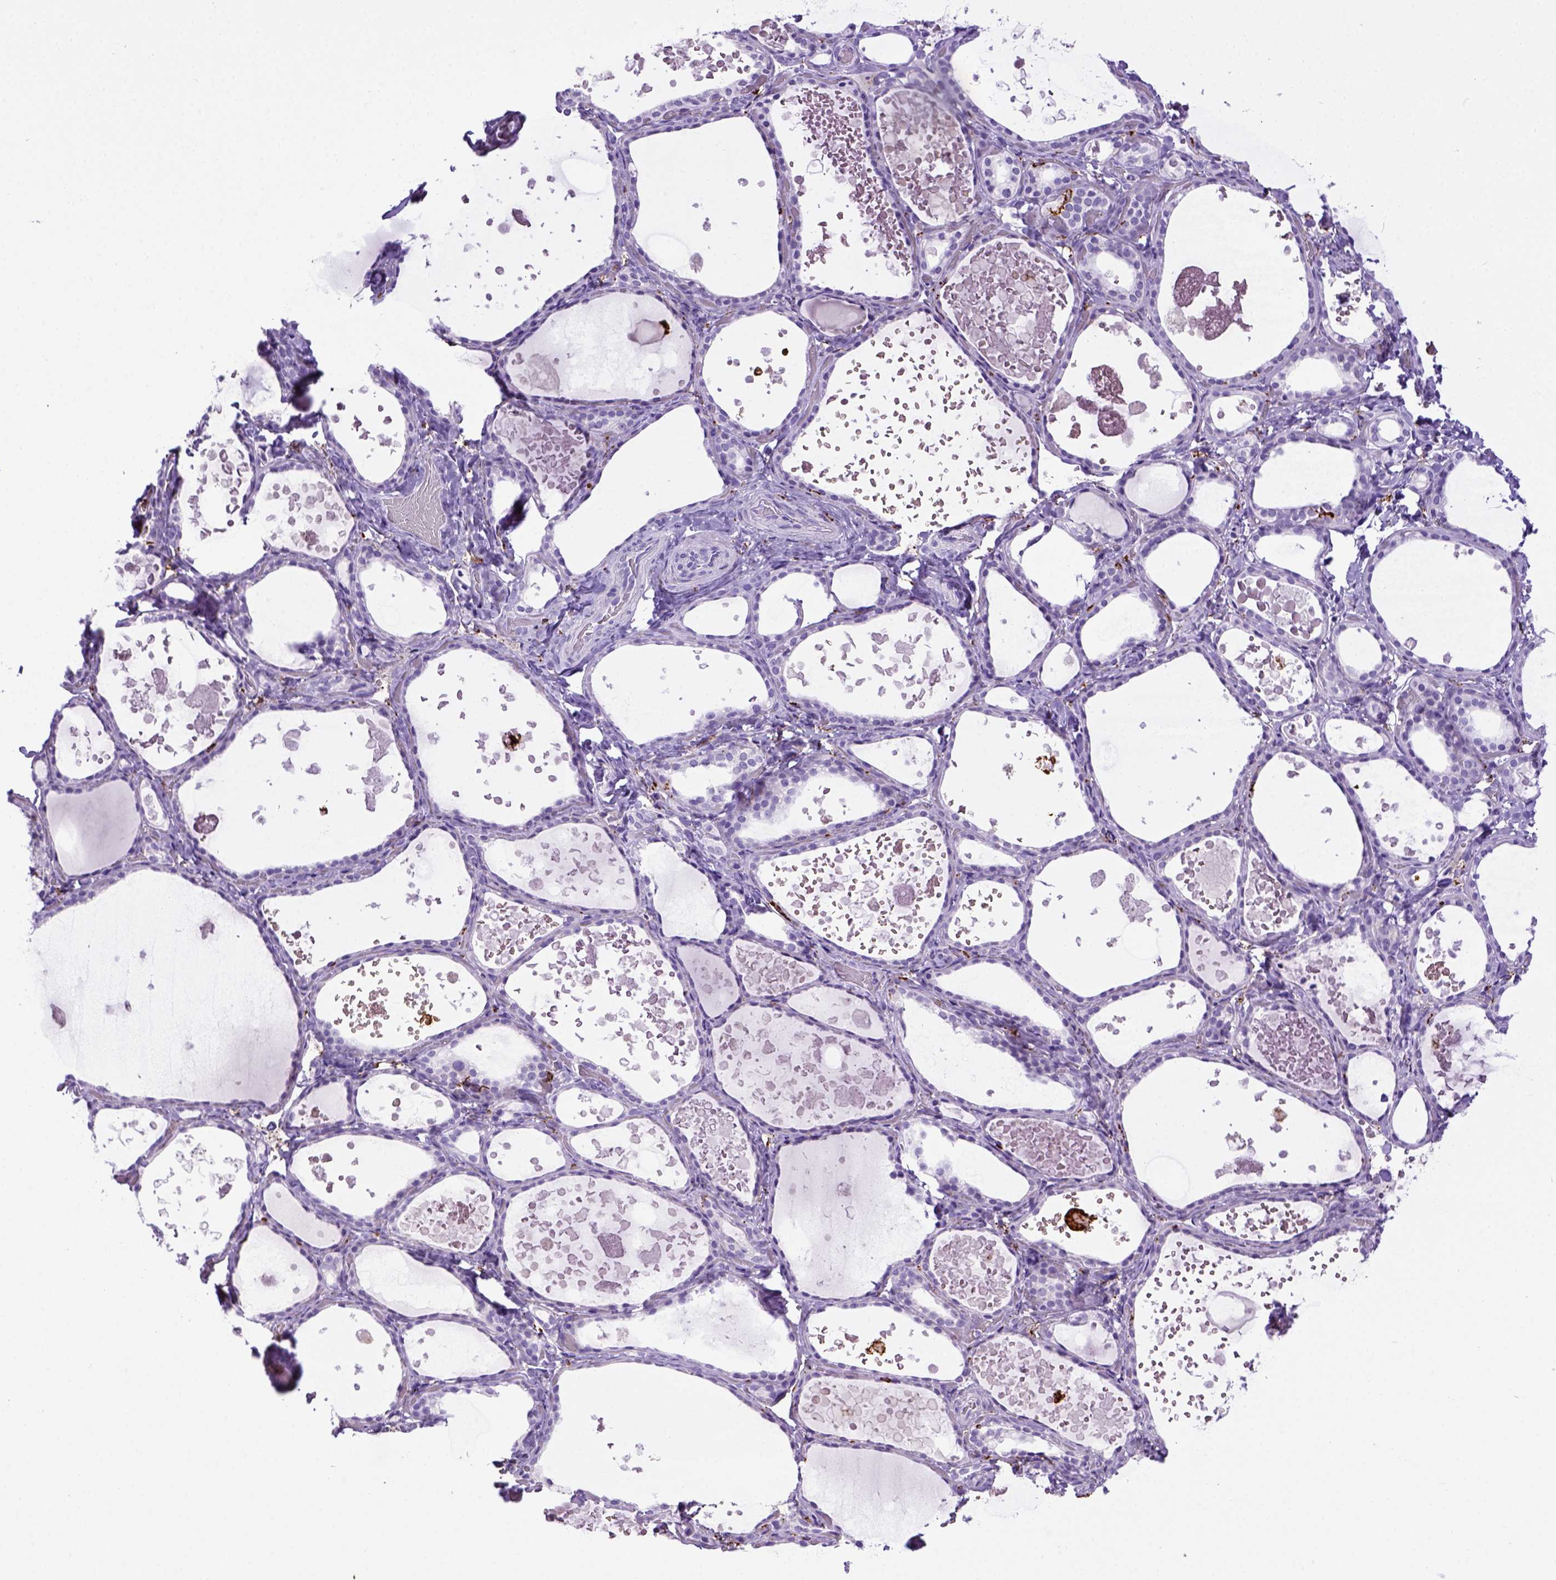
{"staining": {"intensity": "negative", "quantity": "none", "location": "none"}, "tissue": "thyroid gland", "cell_type": "Glandular cells", "image_type": "normal", "snomed": [{"axis": "morphology", "description": "Normal tissue, NOS"}, {"axis": "topography", "description": "Thyroid gland"}], "caption": "Glandular cells show no significant positivity in unremarkable thyroid gland. The staining is performed using DAB (3,3'-diaminobenzidine) brown chromogen with nuclei counter-stained in using hematoxylin.", "gene": "CD68", "patient": {"sex": "female", "age": 56}}